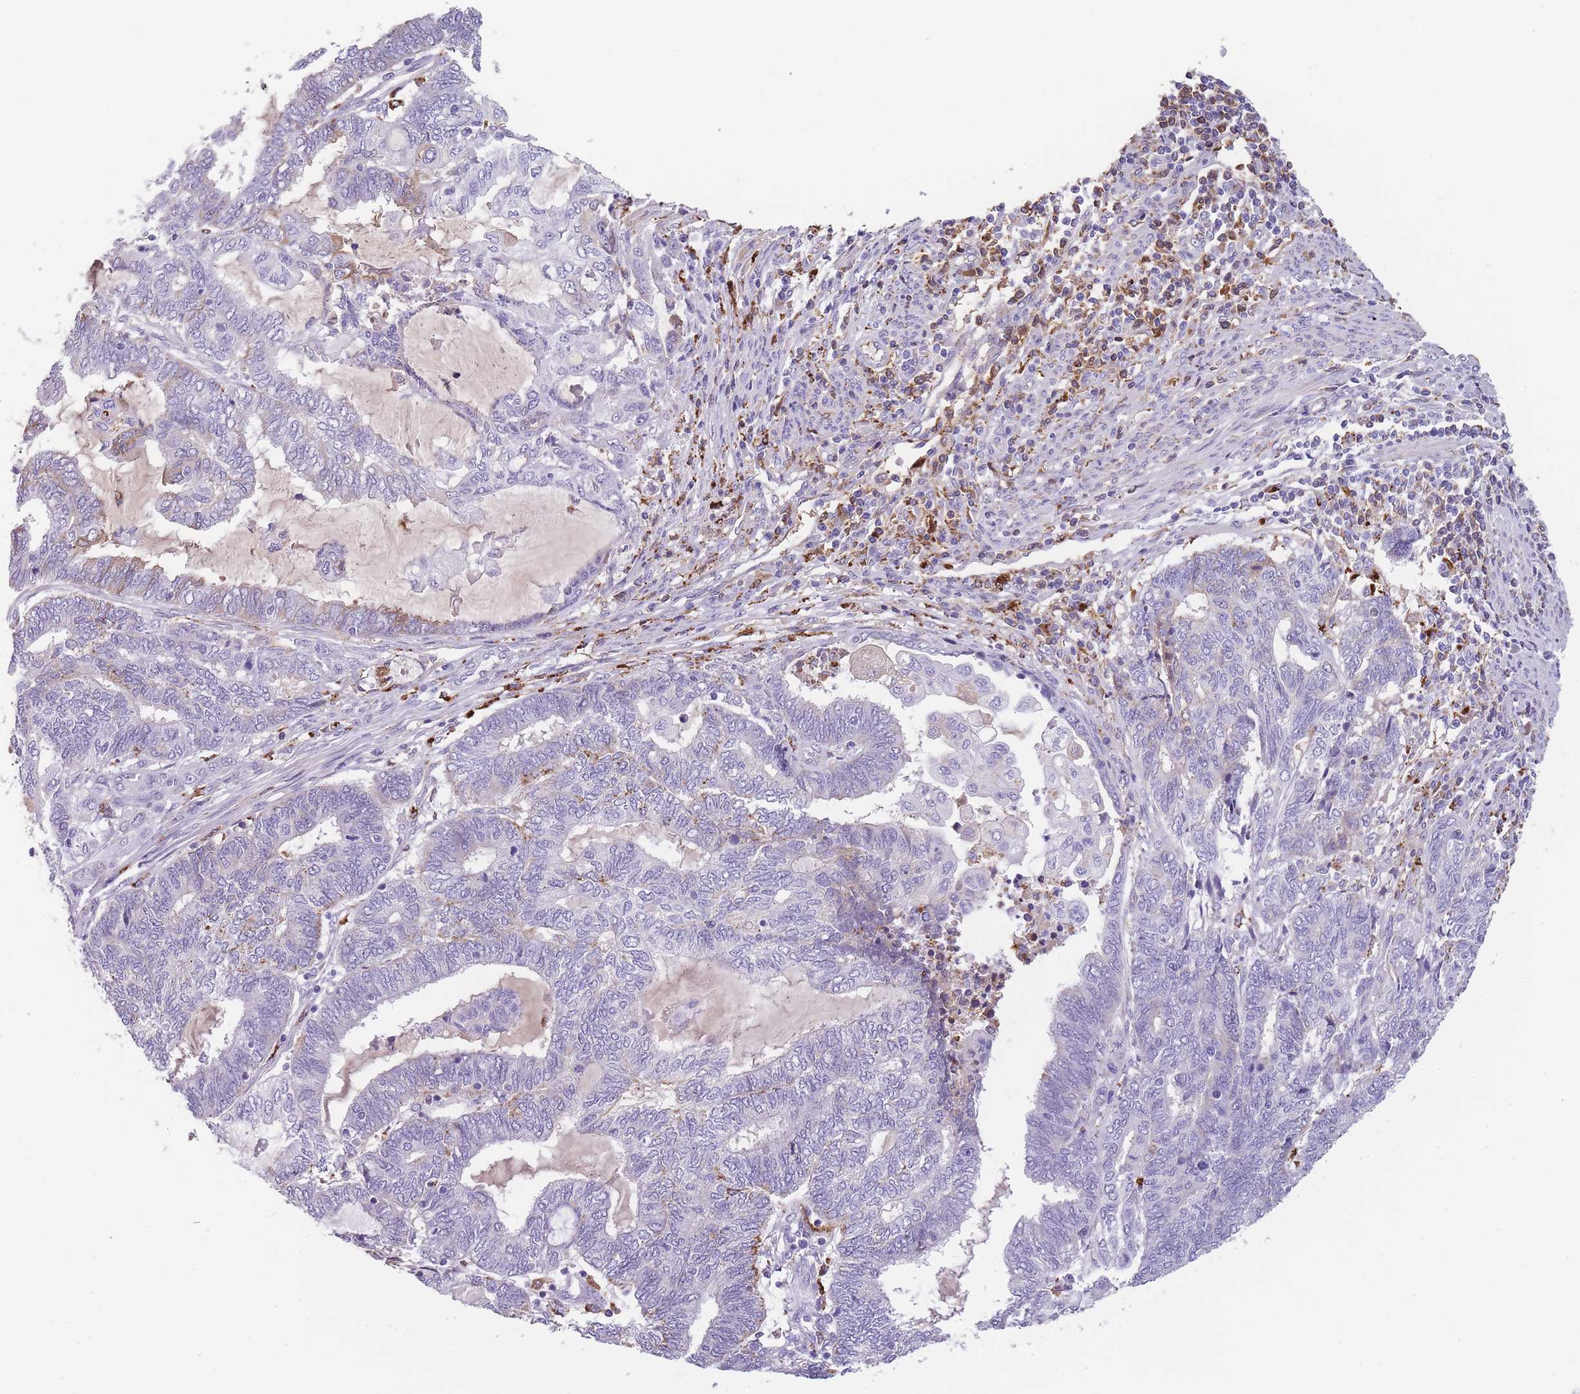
{"staining": {"intensity": "weak", "quantity": "<25%", "location": "cytoplasmic/membranous"}, "tissue": "endometrial cancer", "cell_type": "Tumor cells", "image_type": "cancer", "snomed": [{"axis": "morphology", "description": "Adenocarcinoma, NOS"}, {"axis": "topography", "description": "Uterus"}, {"axis": "topography", "description": "Endometrium"}], "caption": "An immunohistochemistry (IHC) image of endometrial adenocarcinoma is shown. There is no staining in tumor cells of endometrial adenocarcinoma.", "gene": "GNAT1", "patient": {"sex": "female", "age": 70}}